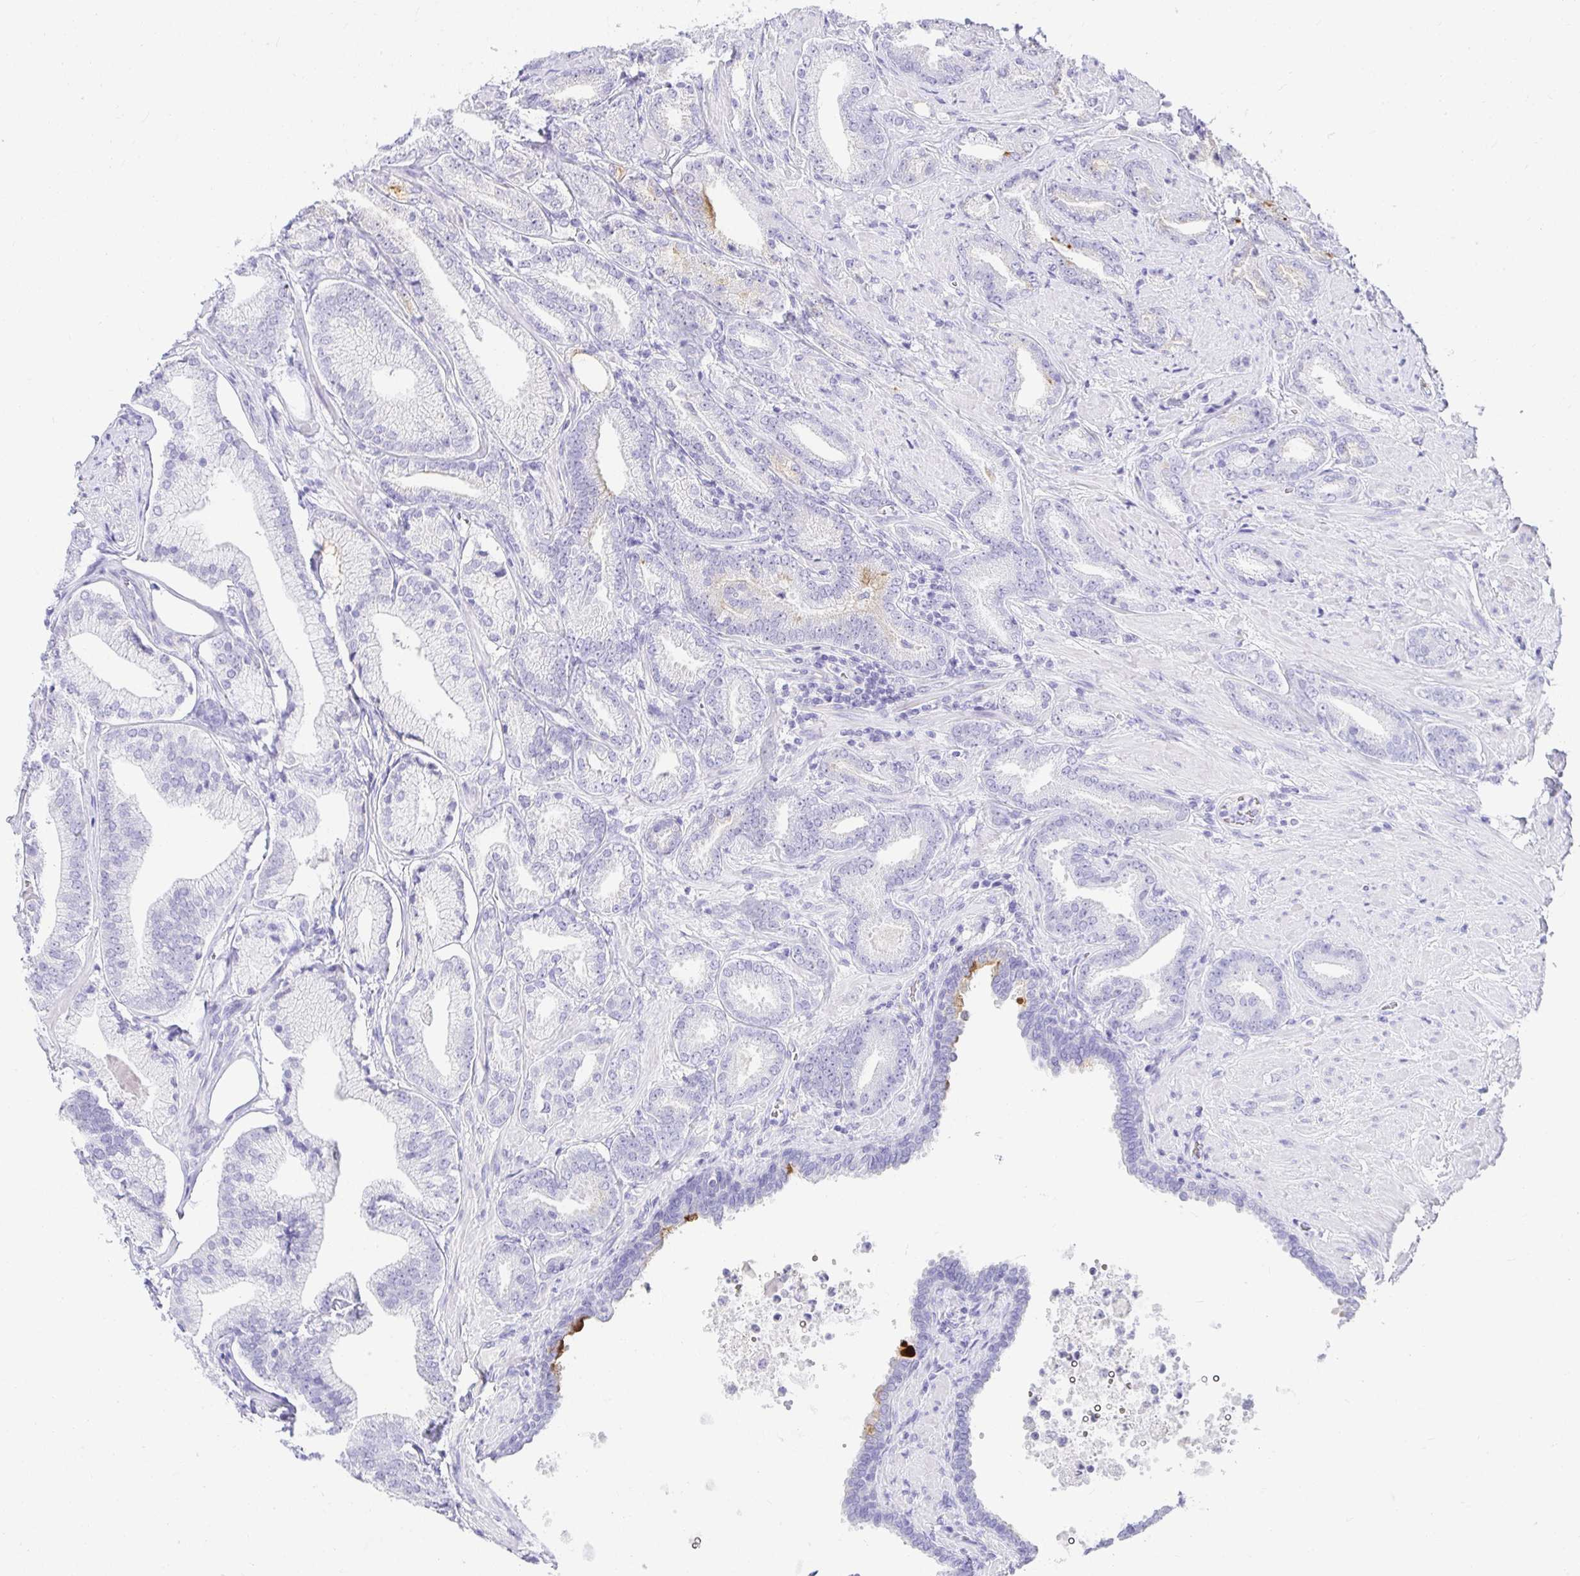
{"staining": {"intensity": "moderate", "quantity": "<25%", "location": "cytoplasmic/membranous"}, "tissue": "prostate cancer", "cell_type": "Tumor cells", "image_type": "cancer", "snomed": [{"axis": "morphology", "description": "Adenocarcinoma, High grade"}, {"axis": "topography", "description": "Prostate"}], "caption": "A brown stain highlights moderate cytoplasmic/membranous positivity of a protein in prostate cancer (high-grade adenocarcinoma) tumor cells.", "gene": "CHAT", "patient": {"sex": "male", "age": 56}}